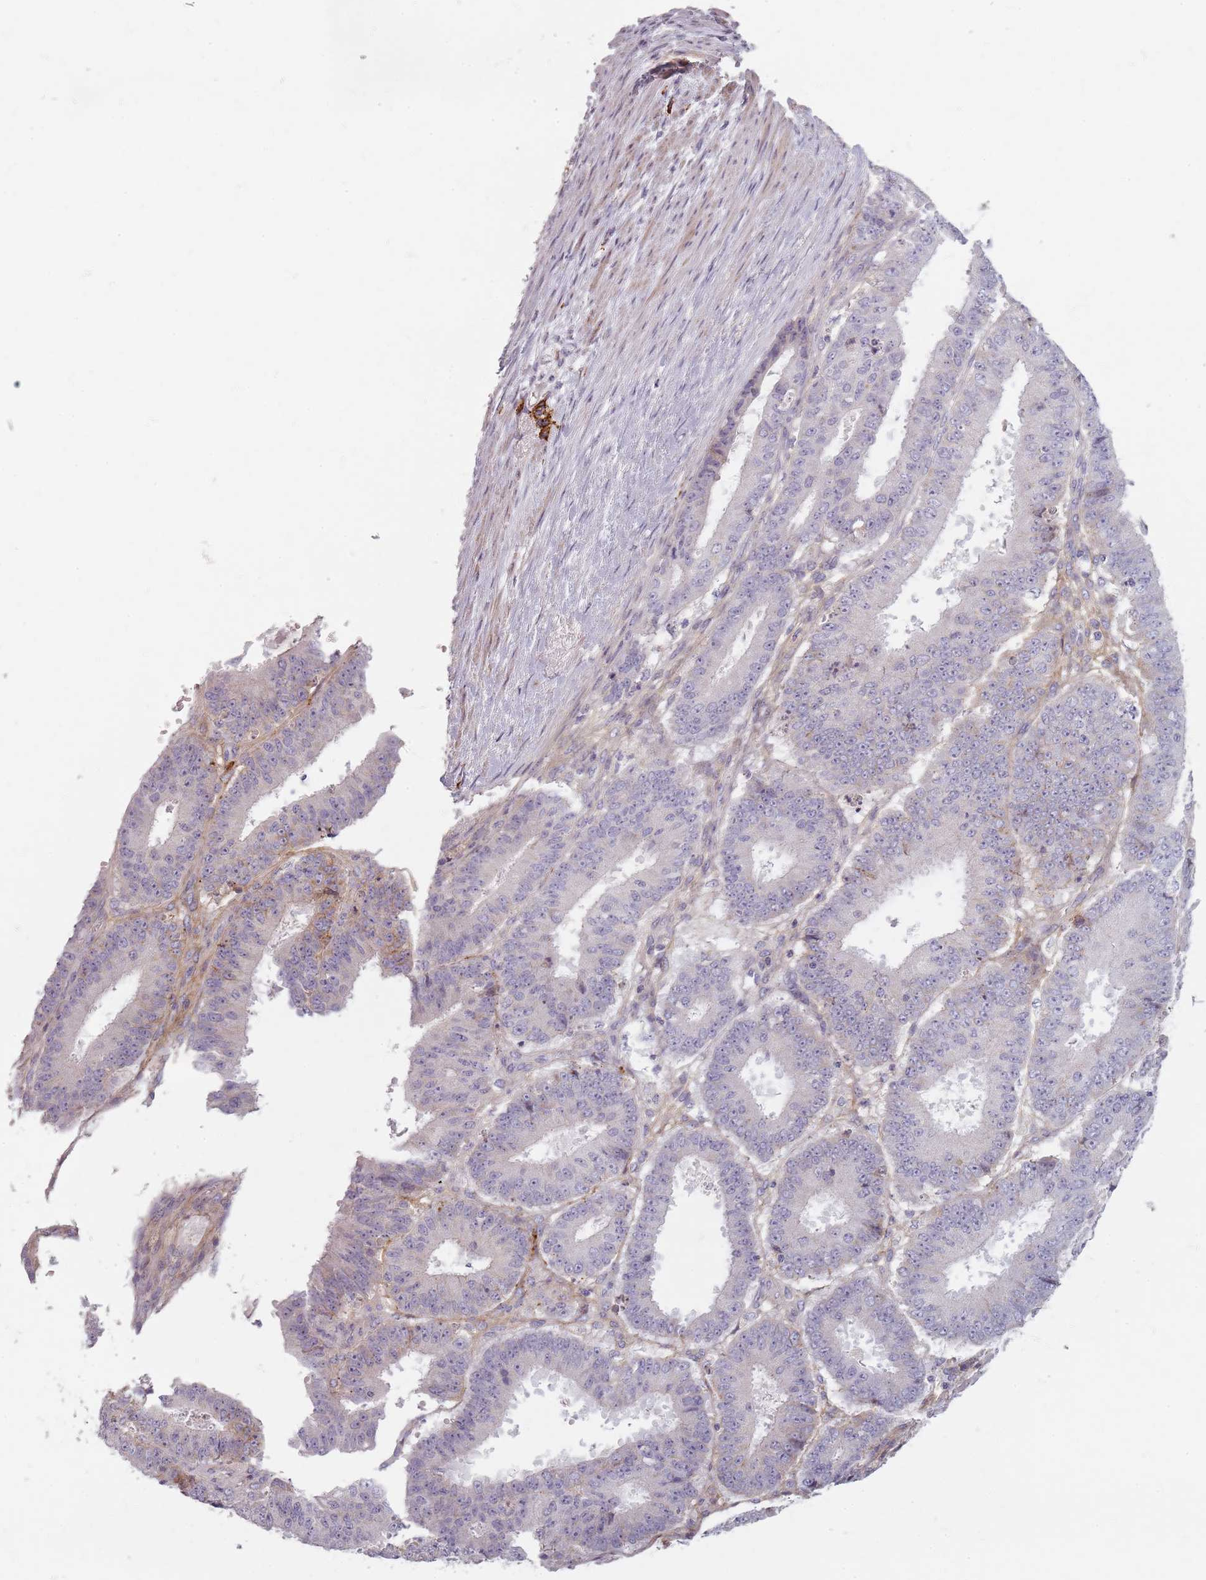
{"staining": {"intensity": "negative", "quantity": "none", "location": "none"}, "tissue": "ovarian cancer", "cell_type": "Tumor cells", "image_type": "cancer", "snomed": [{"axis": "morphology", "description": "Carcinoma, endometroid"}, {"axis": "topography", "description": "Appendix"}, {"axis": "topography", "description": "Ovary"}], "caption": "Tumor cells are negative for brown protein staining in ovarian cancer (endometroid carcinoma).", "gene": "SYNGR3", "patient": {"sex": "female", "age": 42}}